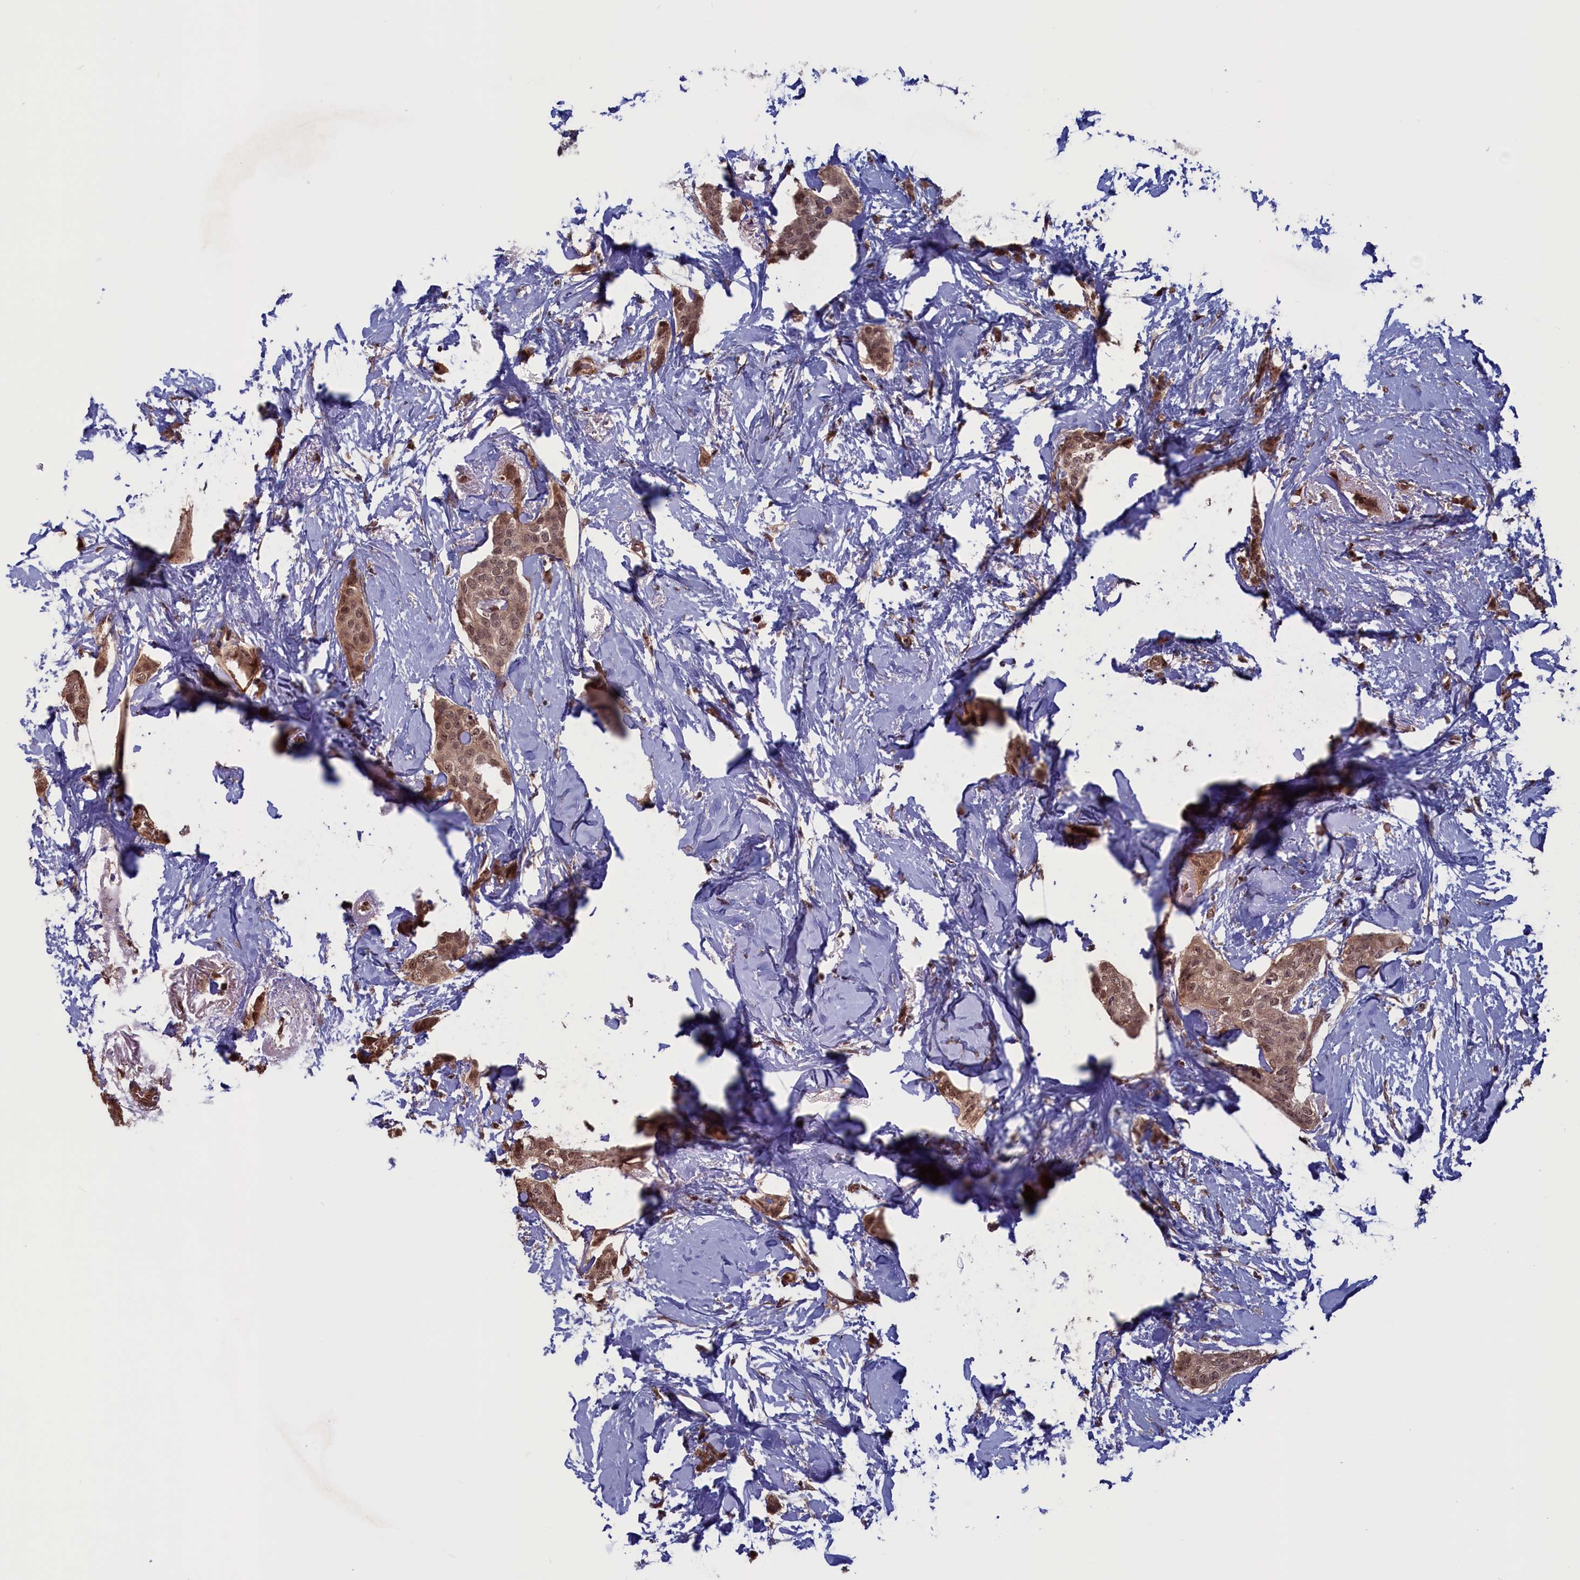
{"staining": {"intensity": "moderate", "quantity": ">75%", "location": "cytoplasmic/membranous,nuclear"}, "tissue": "breast cancer", "cell_type": "Tumor cells", "image_type": "cancer", "snomed": [{"axis": "morphology", "description": "Duct carcinoma"}, {"axis": "topography", "description": "Breast"}], "caption": "An image of breast intraductal carcinoma stained for a protein demonstrates moderate cytoplasmic/membranous and nuclear brown staining in tumor cells.", "gene": "PLP2", "patient": {"sex": "female", "age": 72}}